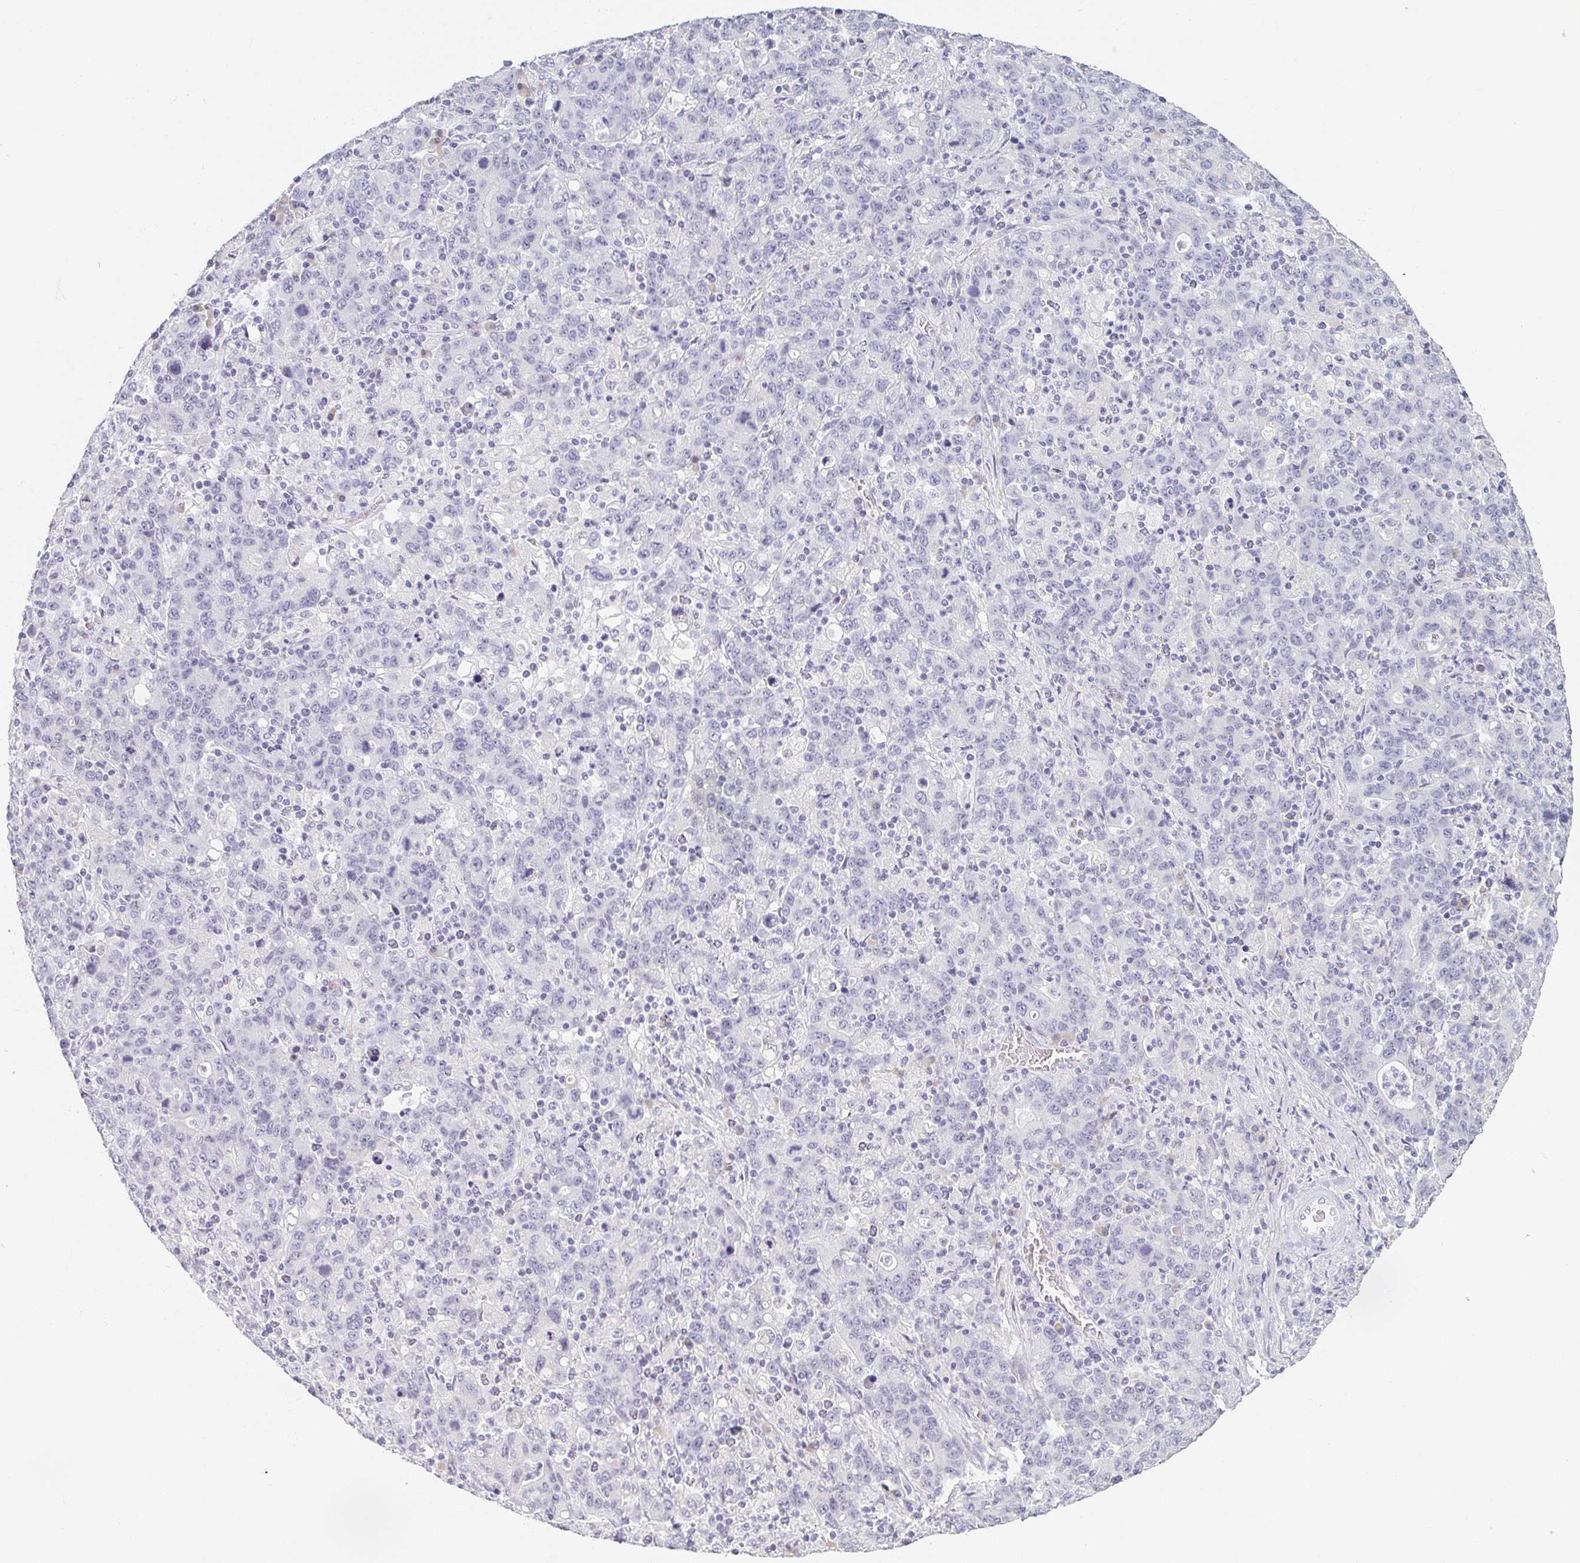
{"staining": {"intensity": "negative", "quantity": "none", "location": "none"}, "tissue": "stomach cancer", "cell_type": "Tumor cells", "image_type": "cancer", "snomed": [{"axis": "morphology", "description": "Adenocarcinoma, NOS"}, {"axis": "topography", "description": "Stomach, upper"}], "caption": "Micrograph shows no protein positivity in tumor cells of stomach cancer tissue.", "gene": "PRR27", "patient": {"sex": "male", "age": 69}}